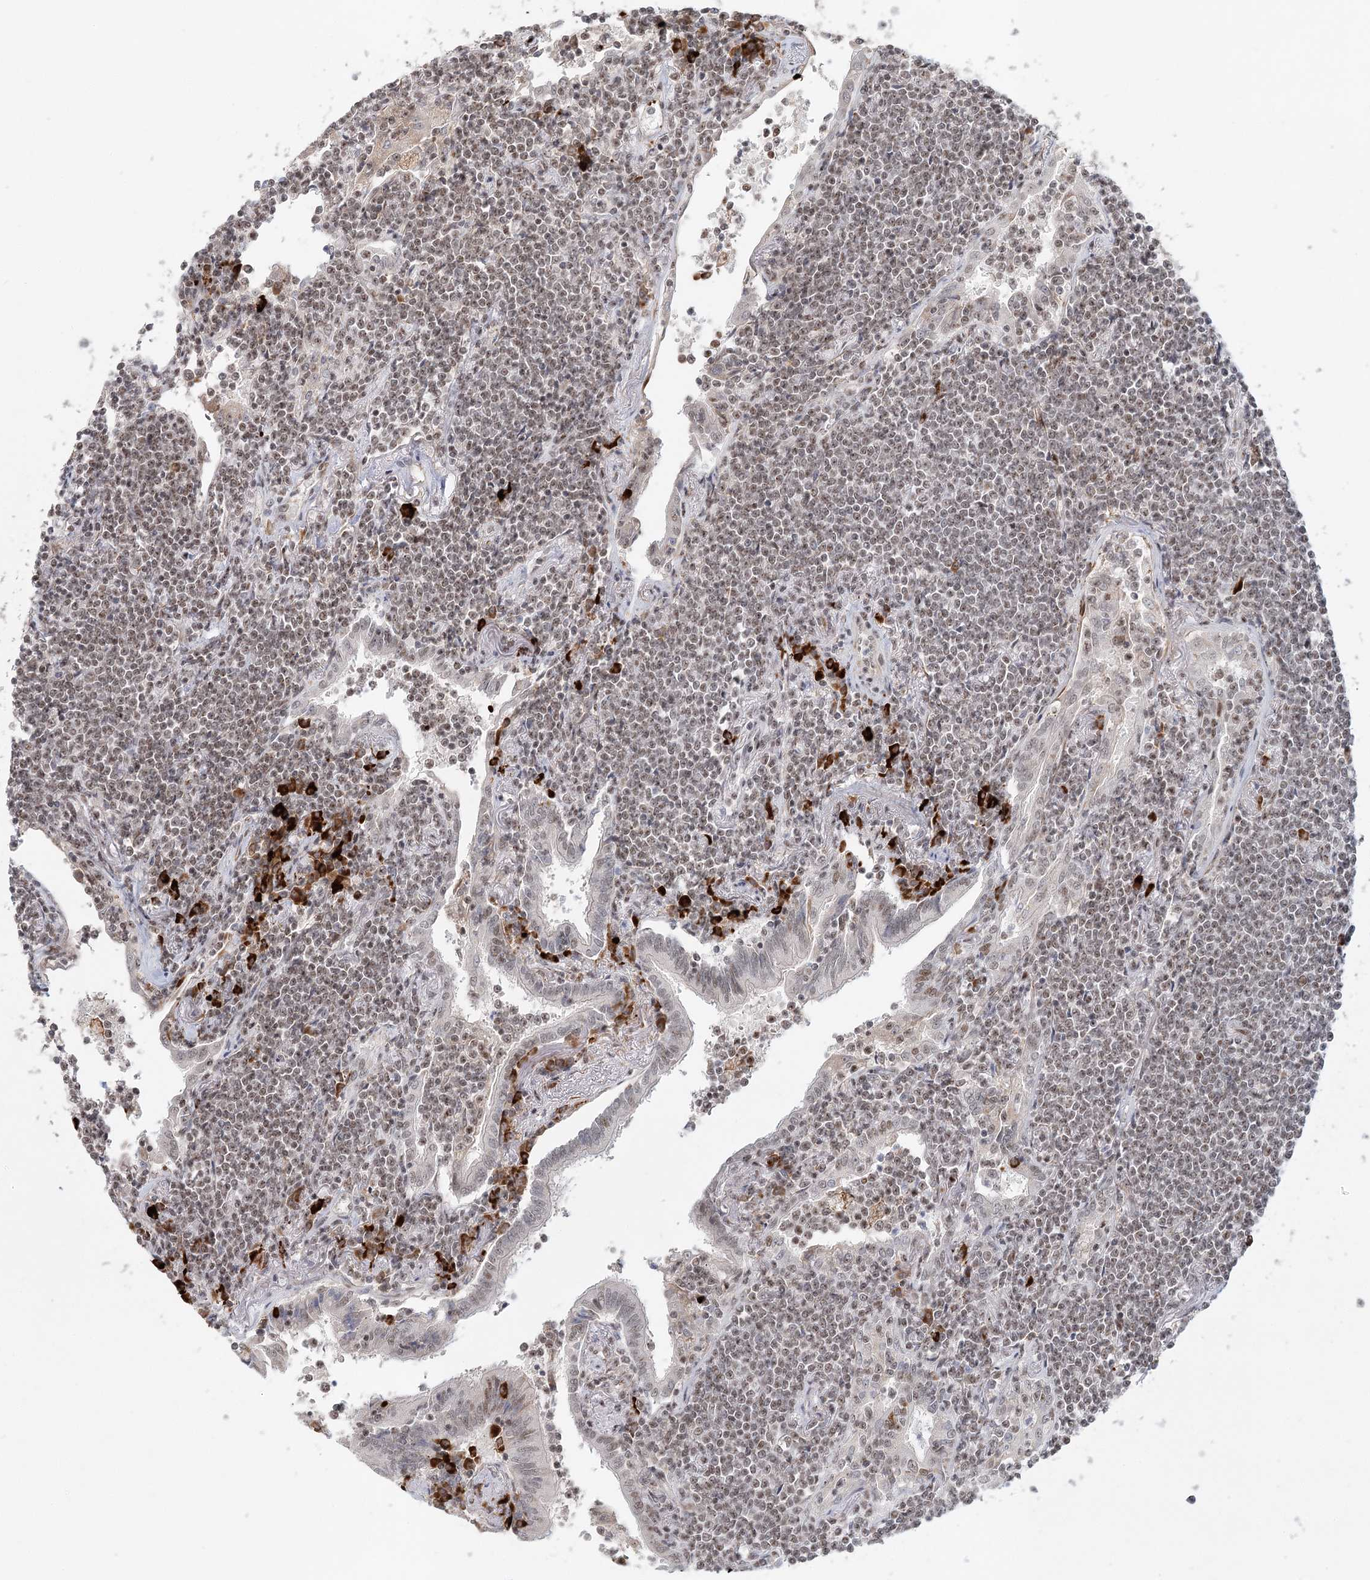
{"staining": {"intensity": "weak", "quantity": ">75%", "location": "nuclear"}, "tissue": "lymphoma", "cell_type": "Tumor cells", "image_type": "cancer", "snomed": [{"axis": "morphology", "description": "Malignant lymphoma, non-Hodgkin's type, Low grade"}, {"axis": "topography", "description": "Lung"}], "caption": "Low-grade malignant lymphoma, non-Hodgkin's type stained for a protein (brown) reveals weak nuclear positive expression in approximately >75% of tumor cells.", "gene": "BNIP5", "patient": {"sex": "female", "age": 71}}